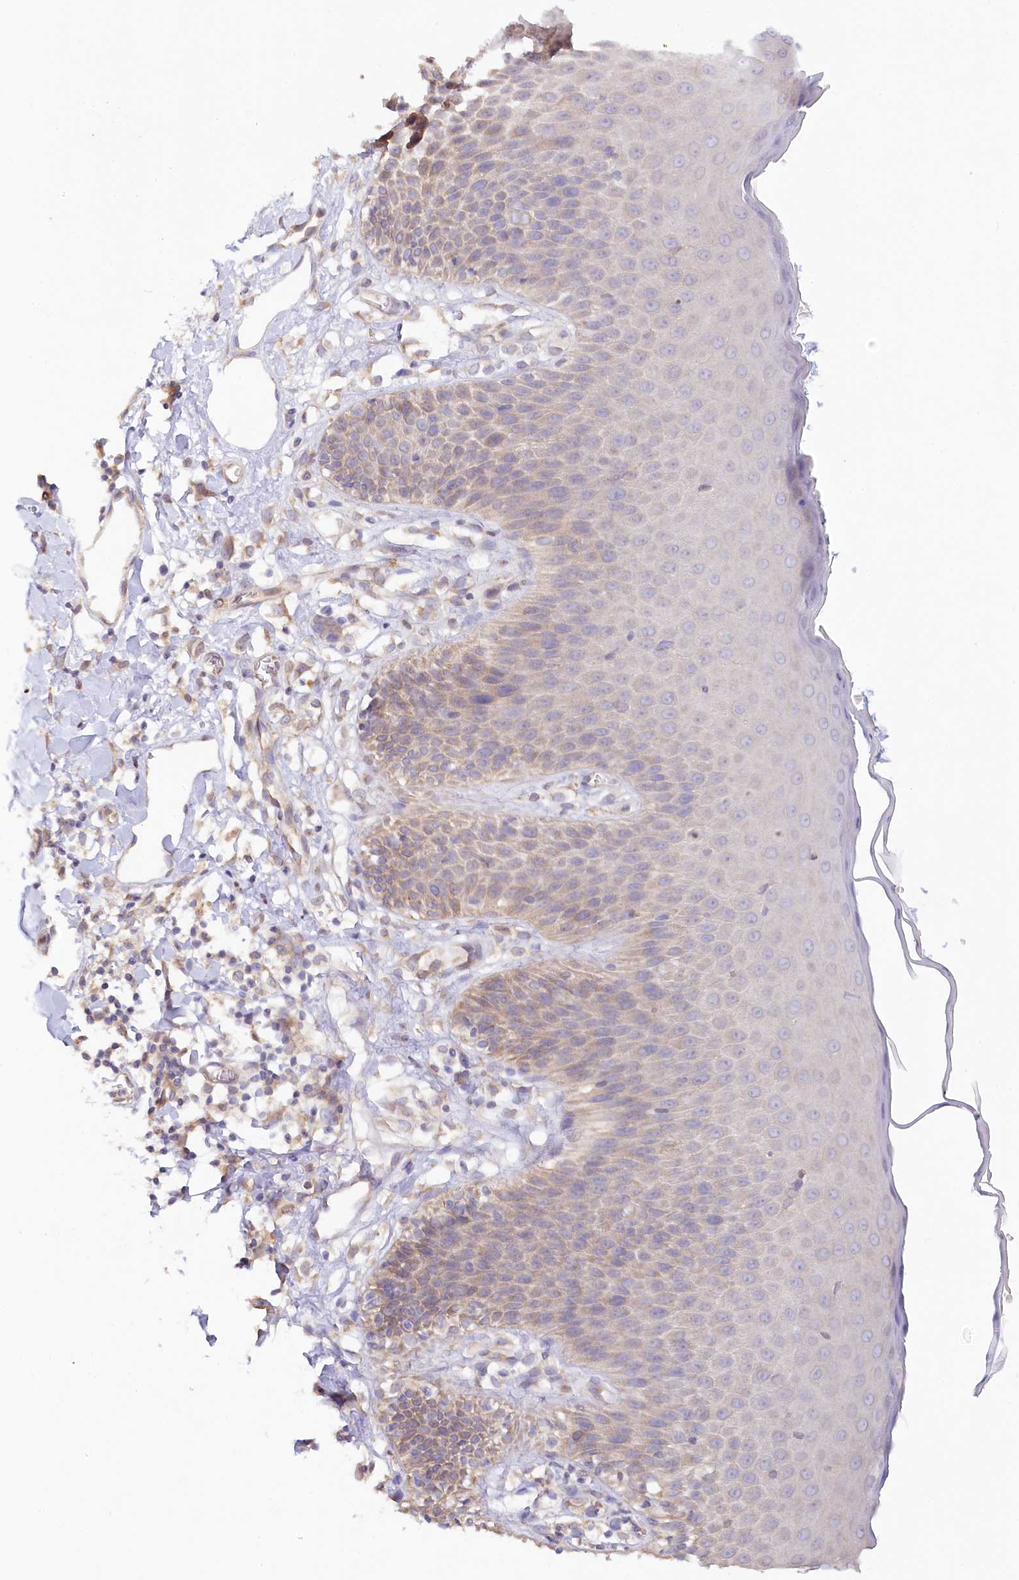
{"staining": {"intensity": "moderate", "quantity": "<25%", "location": "cytoplasmic/membranous"}, "tissue": "skin", "cell_type": "Epidermal cells", "image_type": "normal", "snomed": [{"axis": "morphology", "description": "Normal tissue, NOS"}, {"axis": "topography", "description": "Vulva"}], "caption": "IHC of unremarkable skin exhibits low levels of moderate cytoplasmic/membranous expression in approximately <25% of epidermal cells. The protein is stained brown, and the nuclei are stained in blue (DAB IHC with brightfield microscopy, high magnification).", "gene": "PAIP2", "patient": {"sex": "female", "age": 68}}